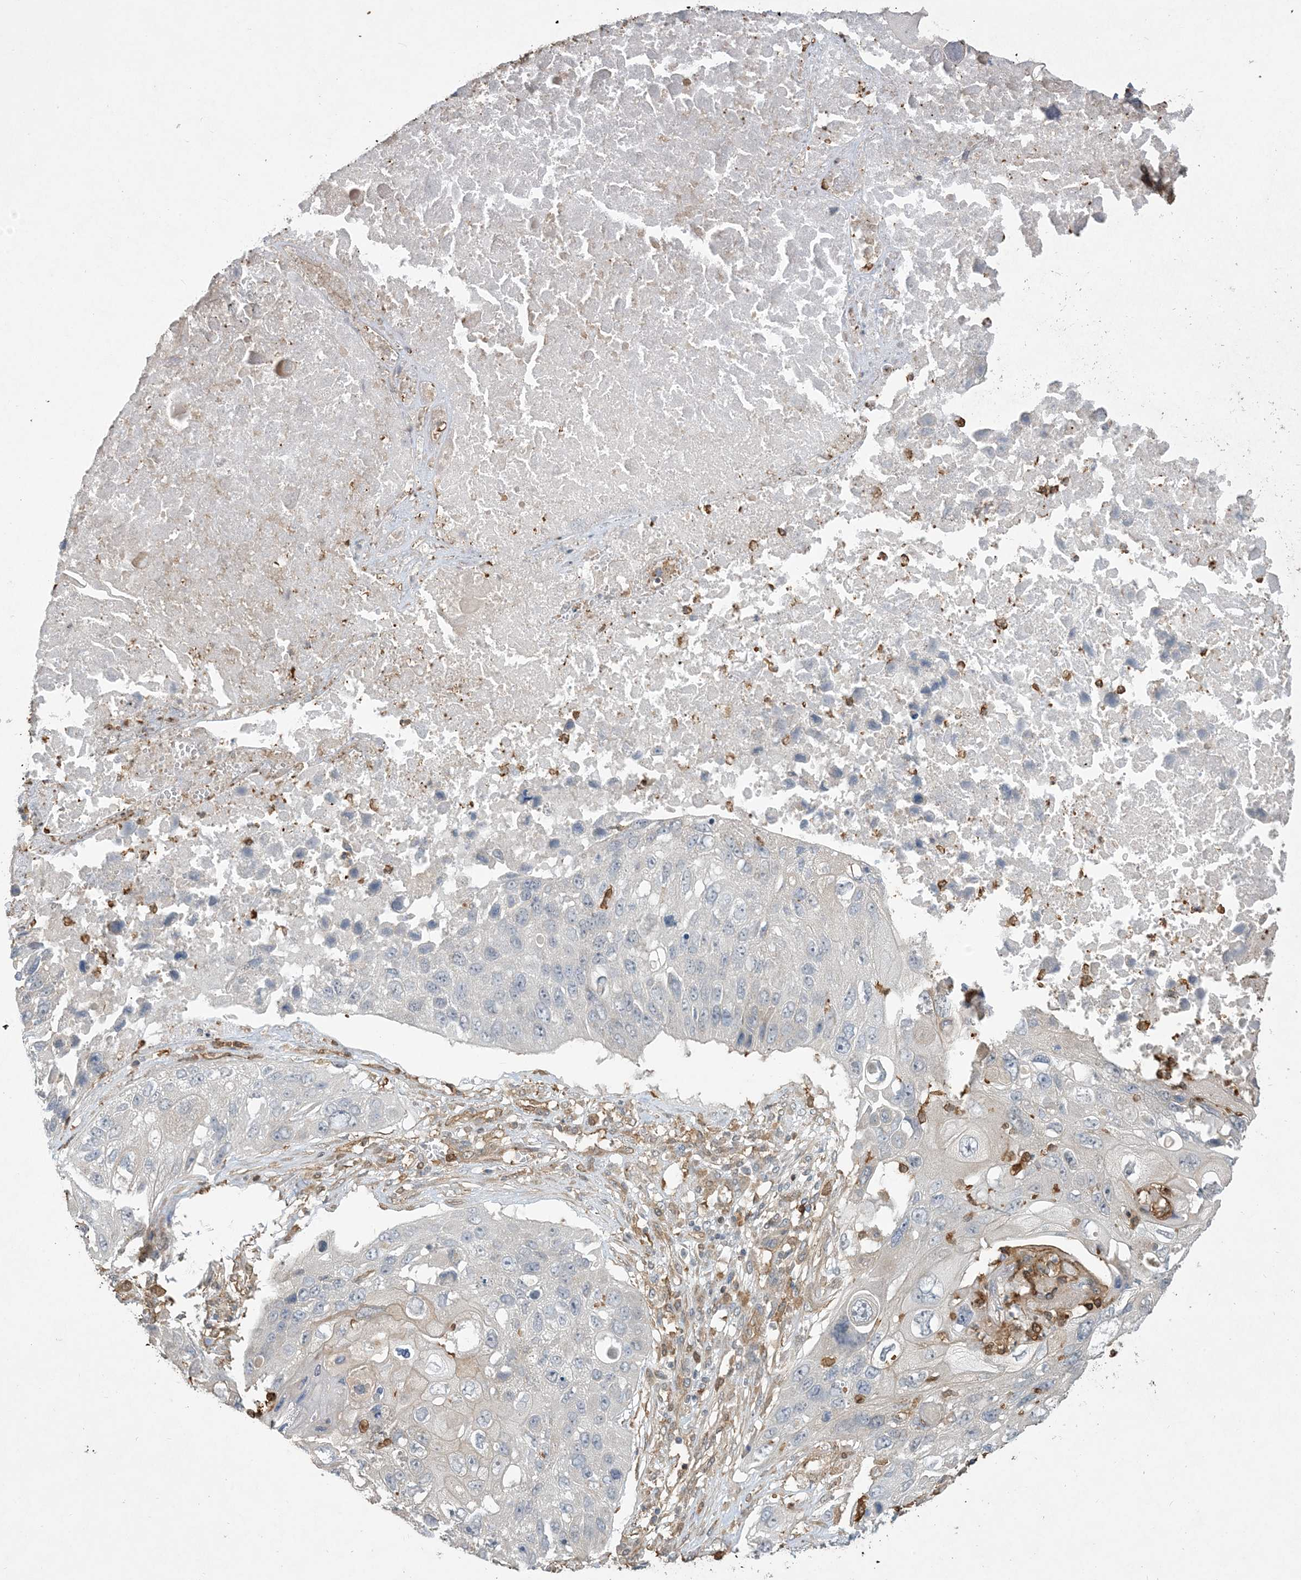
{"staining": {"intensity": "negative", "quantity": "none", "location": "none"}, "tissue": "lung cancer", "cell_type": "Tumor cells", "image_type": "cancer", "snomed": [{"axis": "morphology", "description": "Squamous cell carcinoma, NOS"}, {"axis": "topography", "description": "Lung"}], "caption": "Photomicrograph shows no significant protein staining in tumor cells of squamous cell carcinoma (lung). (DAB (3,3'-diaminobenzidine) IHC visualized using brightfield microscopy, high magnification).", "gene": "TMSB4X", "patient": {"sex": "male", "age": 61}}